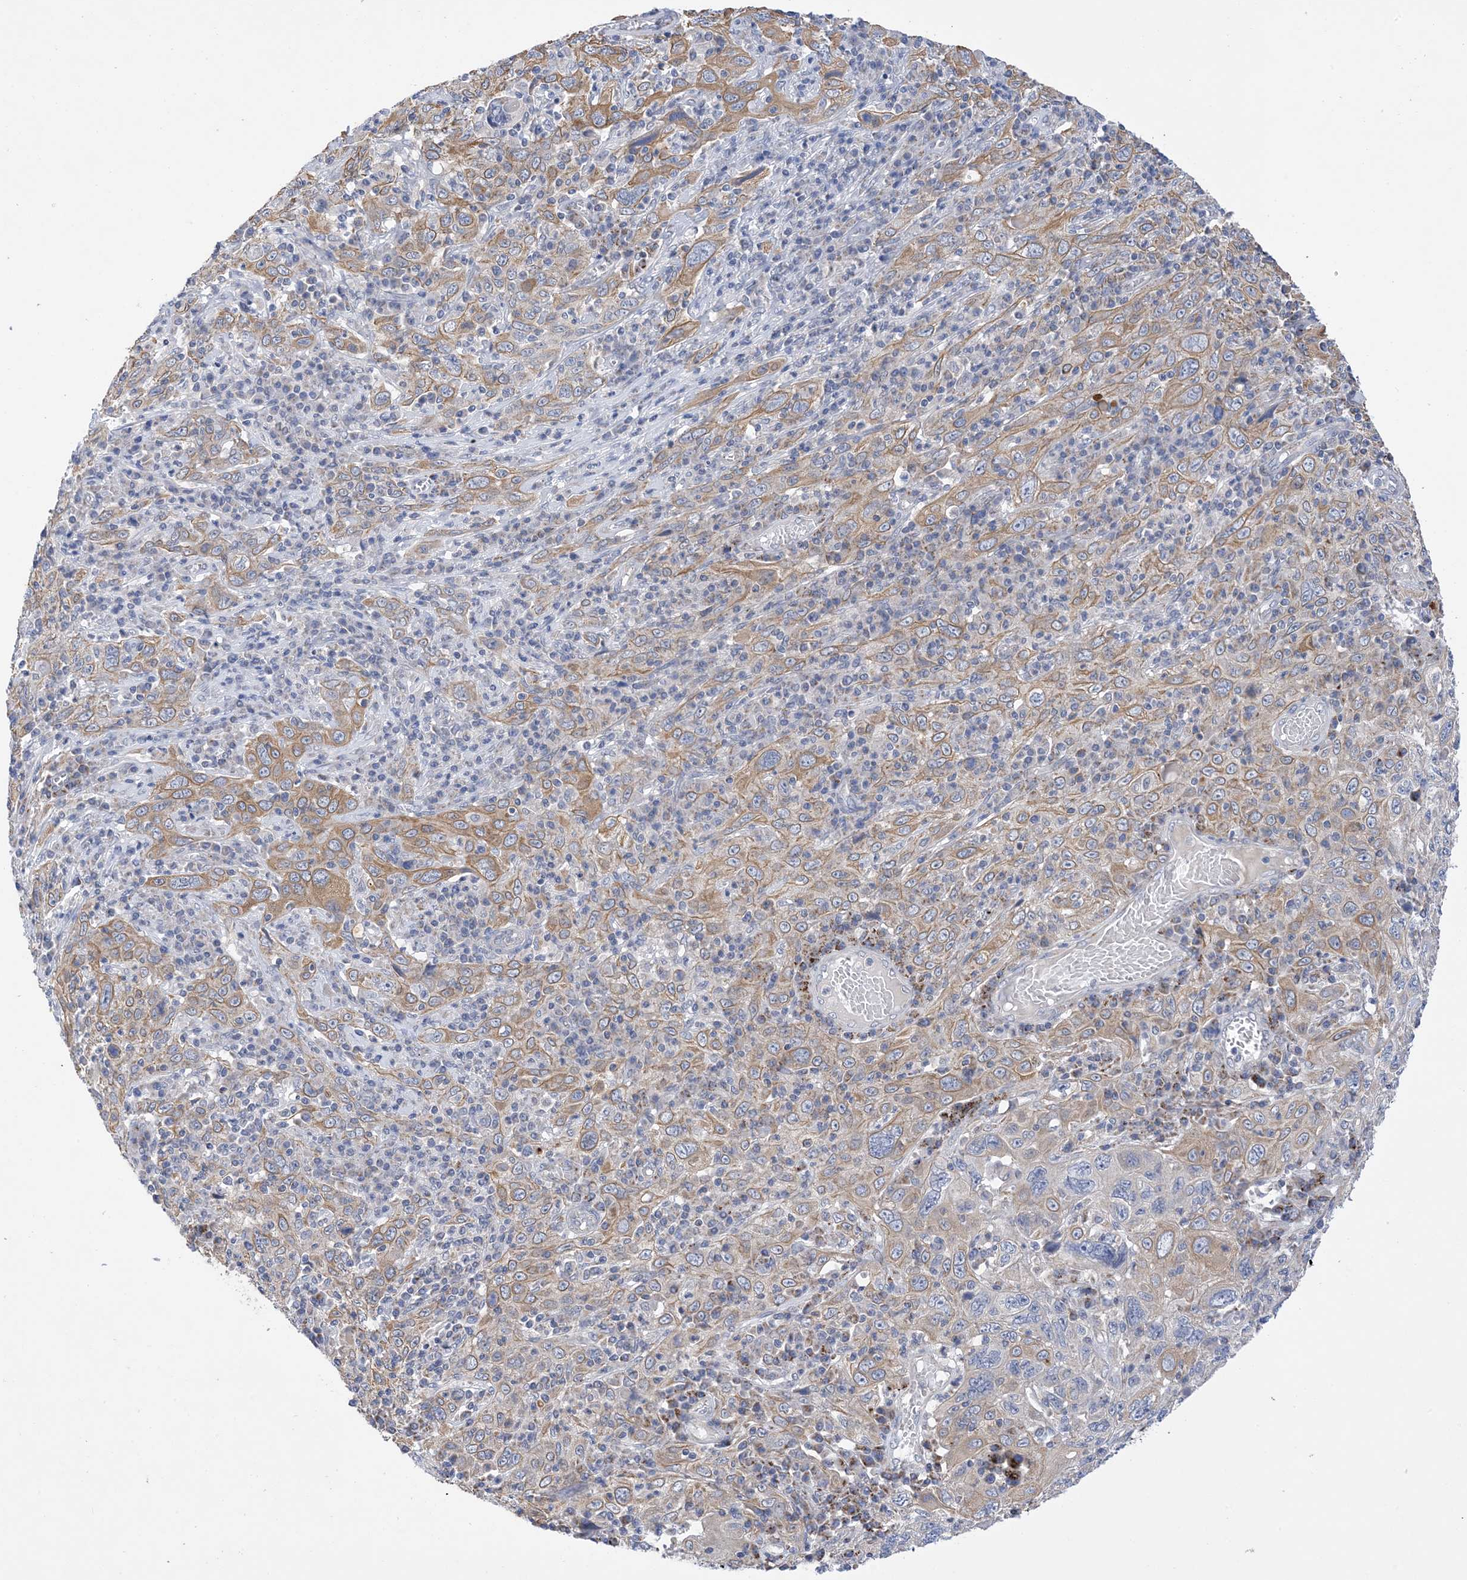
{"staining": {"intensity": "moderate", "quantity": ">75%", "location": "cytoplasmic/membranous"}, "tissue": "cervical cancer", "cell_type": "Tumor cells", "image_type": "cancer", "snomed": [{"axis": "morphology", "description": "Squamous cell carcinoma, NOS"}, {"axis": "topography", "description": "Cervix"}], "caption": "The photomicrograph demonstrates staining of cervical cancer (squamous cell carcinoma), revealing moderate cytoplasmic/membranous protein staining (brown color) within tumor cells.", "gene": "PLK4", "patient": {"sex": "female", "age": 46}}